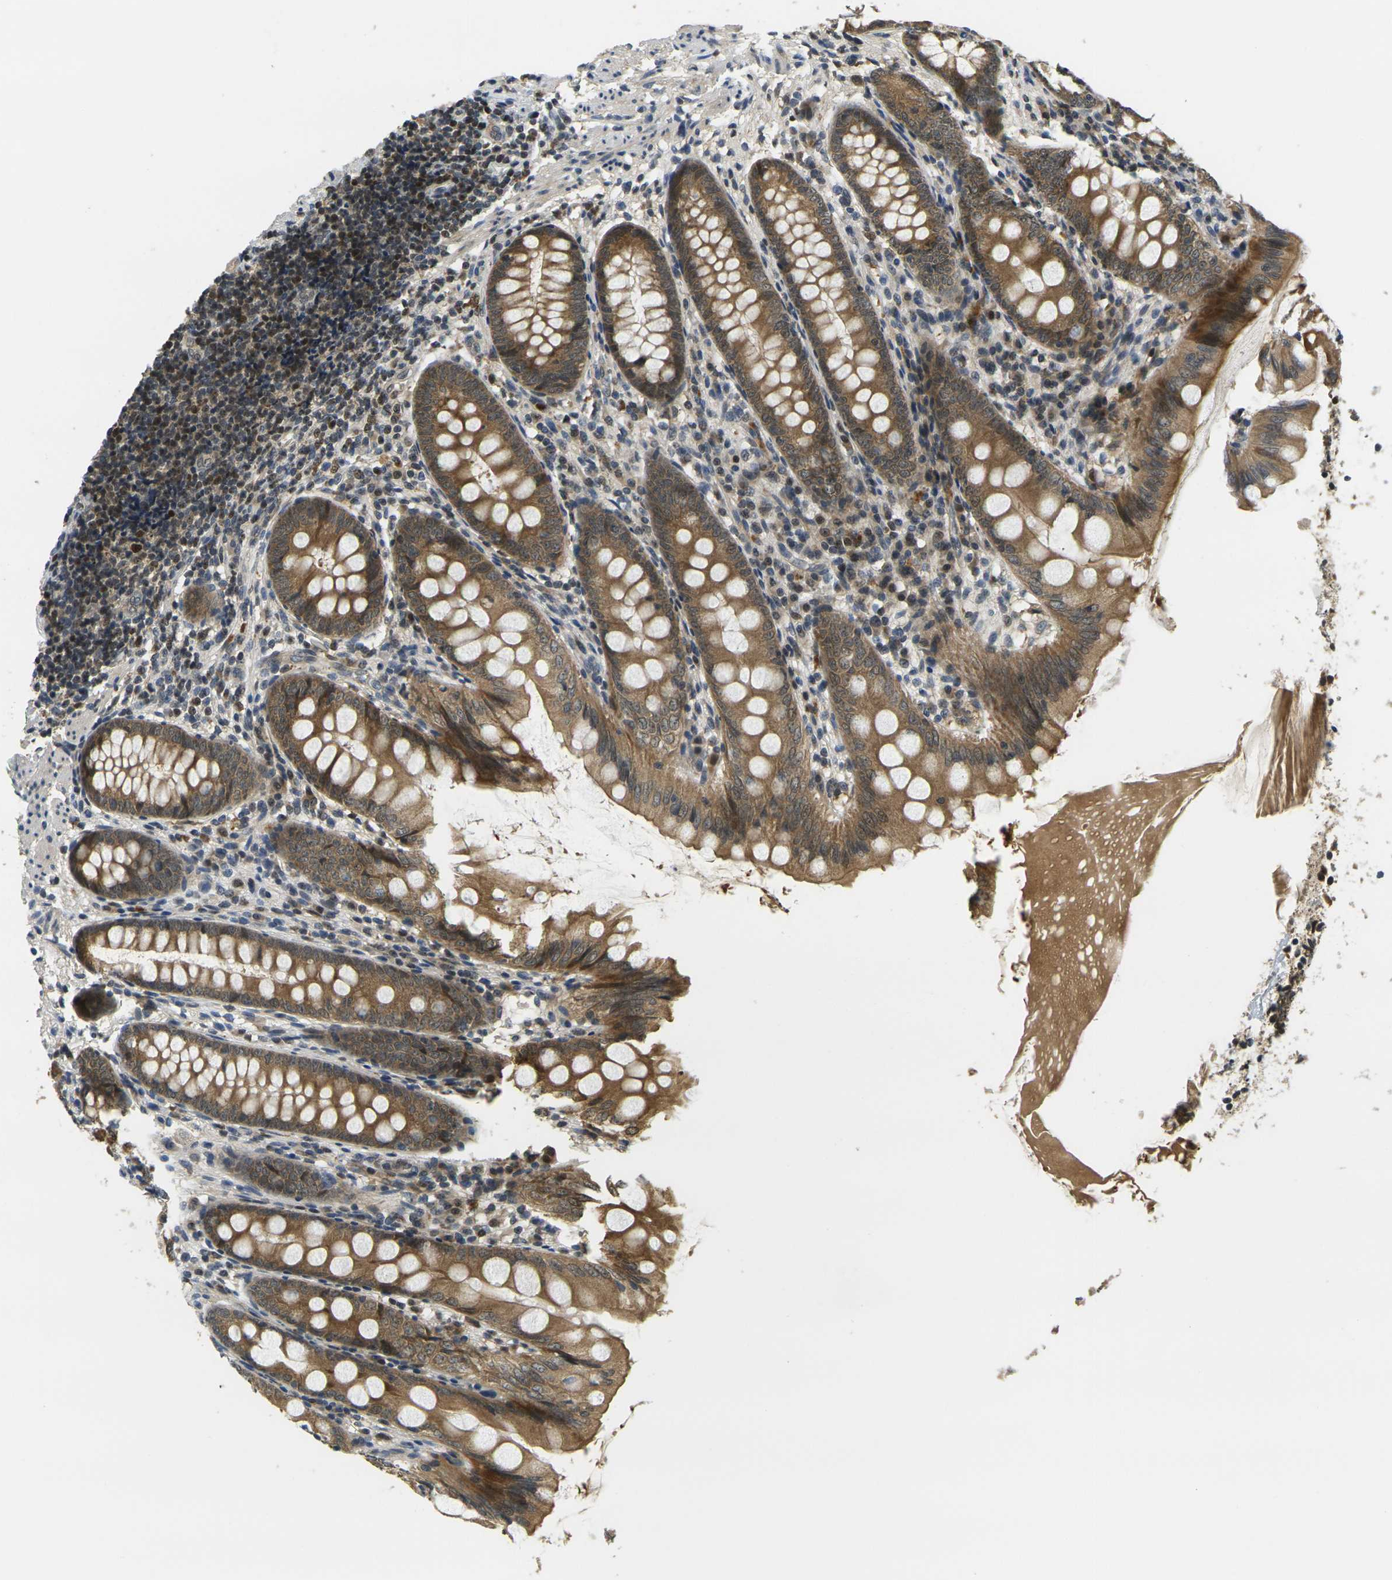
{"staining": {"intensity": "strong", "quantity": ">75%", "location": "cytoplasmic/membranous"}, "tissue": "appendix", "cell_type": "Glandular cells", "image_type": "normal", "snomed": [{"axis": "morphology", "description": "Normal tissue, NOS"}, {"axis": "topography", "description": "Appendix"}], "caption": "Brown immunohistochemical staining in benign appendix demonstrates strong cytoplasmic/membranous staining in approximately >75% of glandular cells.", "gene": "KLHL8", "patient": {"sex": "female", "age": 77}}